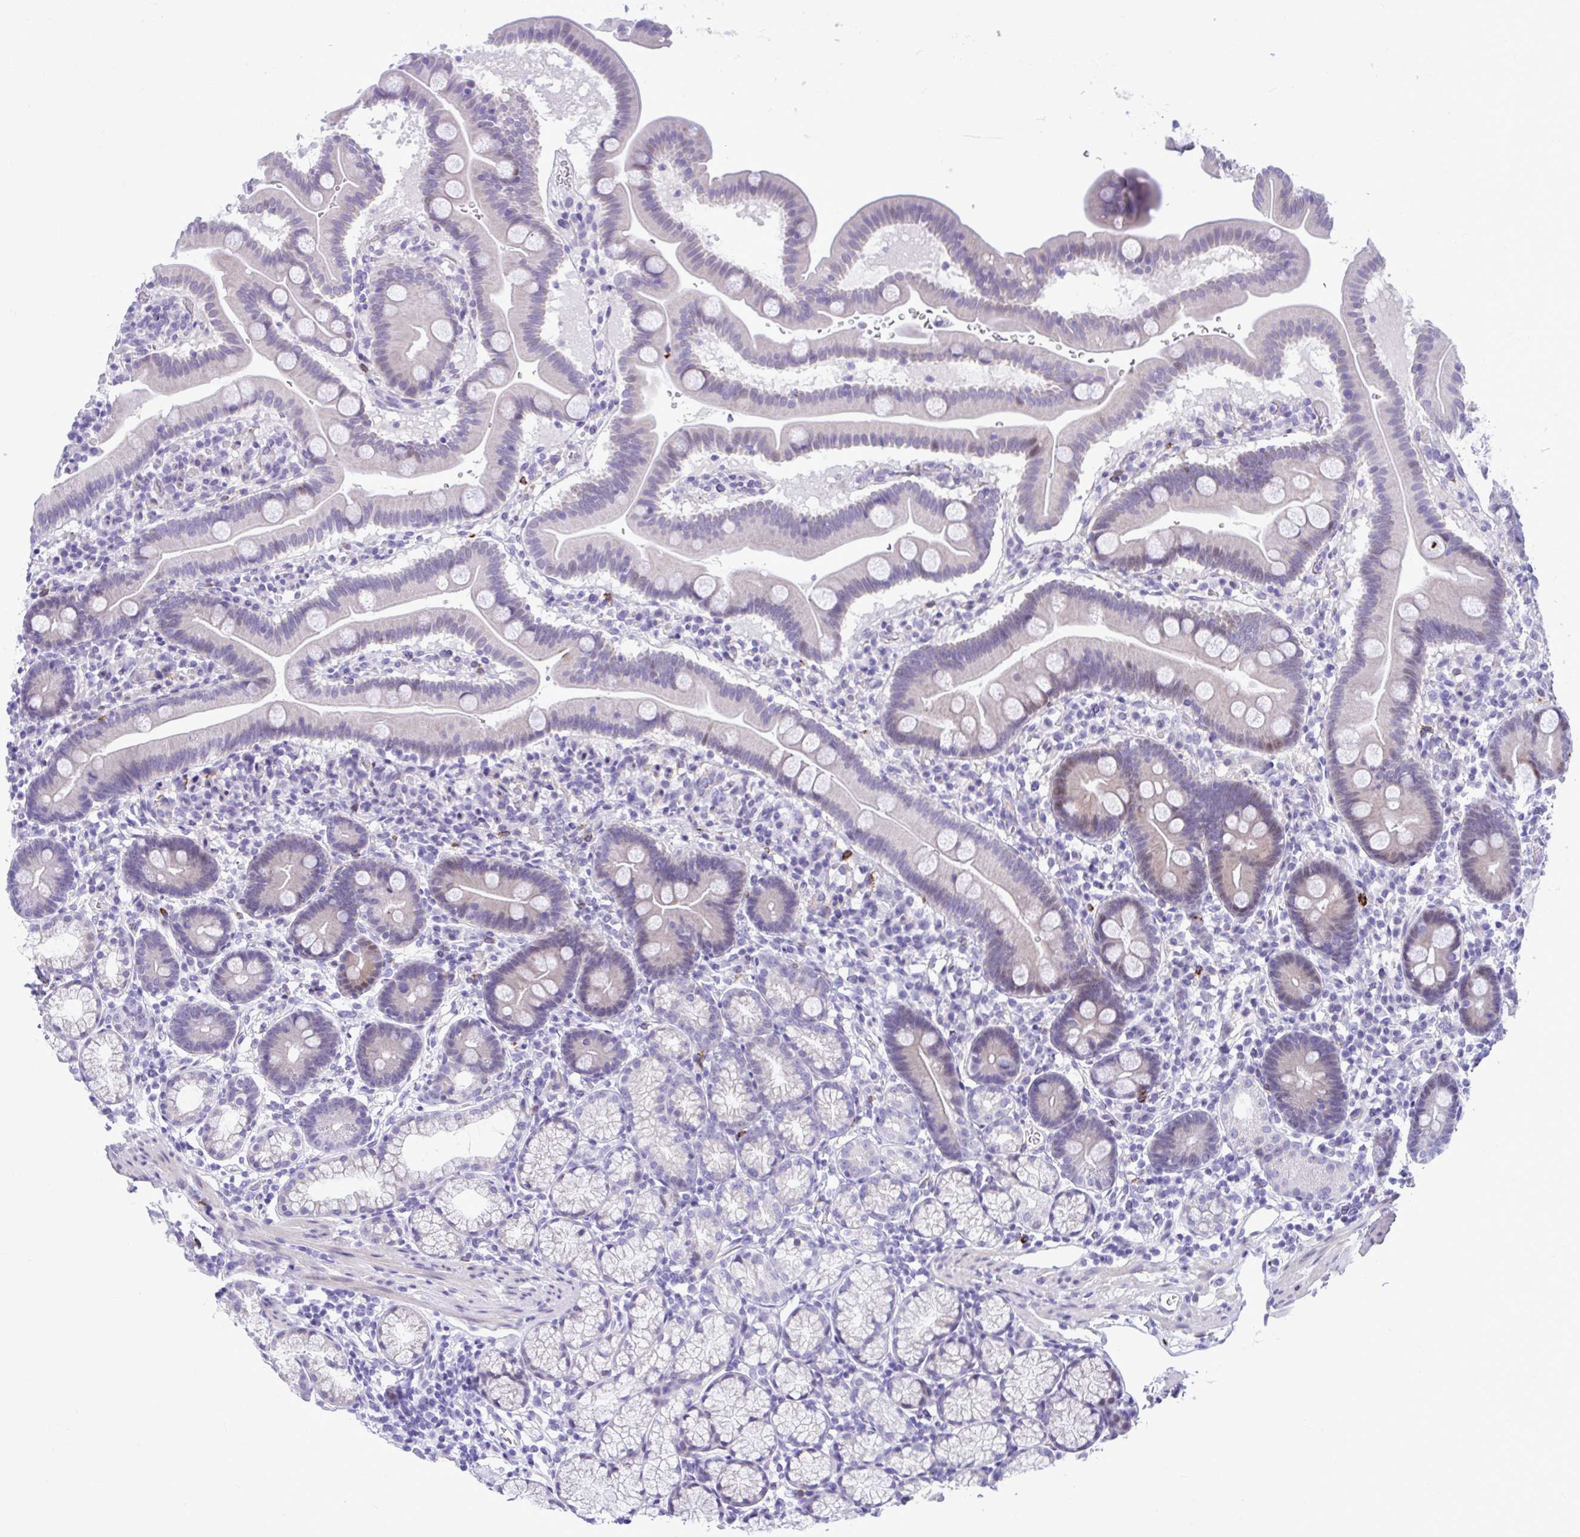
{"staining": {"intensity": "negative", "quantity": "none", "location": "none"}, "tissue": "duodenum", "cell_type": "Glandular cells", "image_type": "normal", "snomed": [{"axis": "morphology", "description": "Normal tissue, NOS"}, {"axis": "topography", "description": "Duodenum"}], "caption": "Immunohistochemical staining of benign human duodenum exhibits no significant staining in glandular cells.", "gene": "ISL1", "patient": {"sex": "male", "age": 59}}